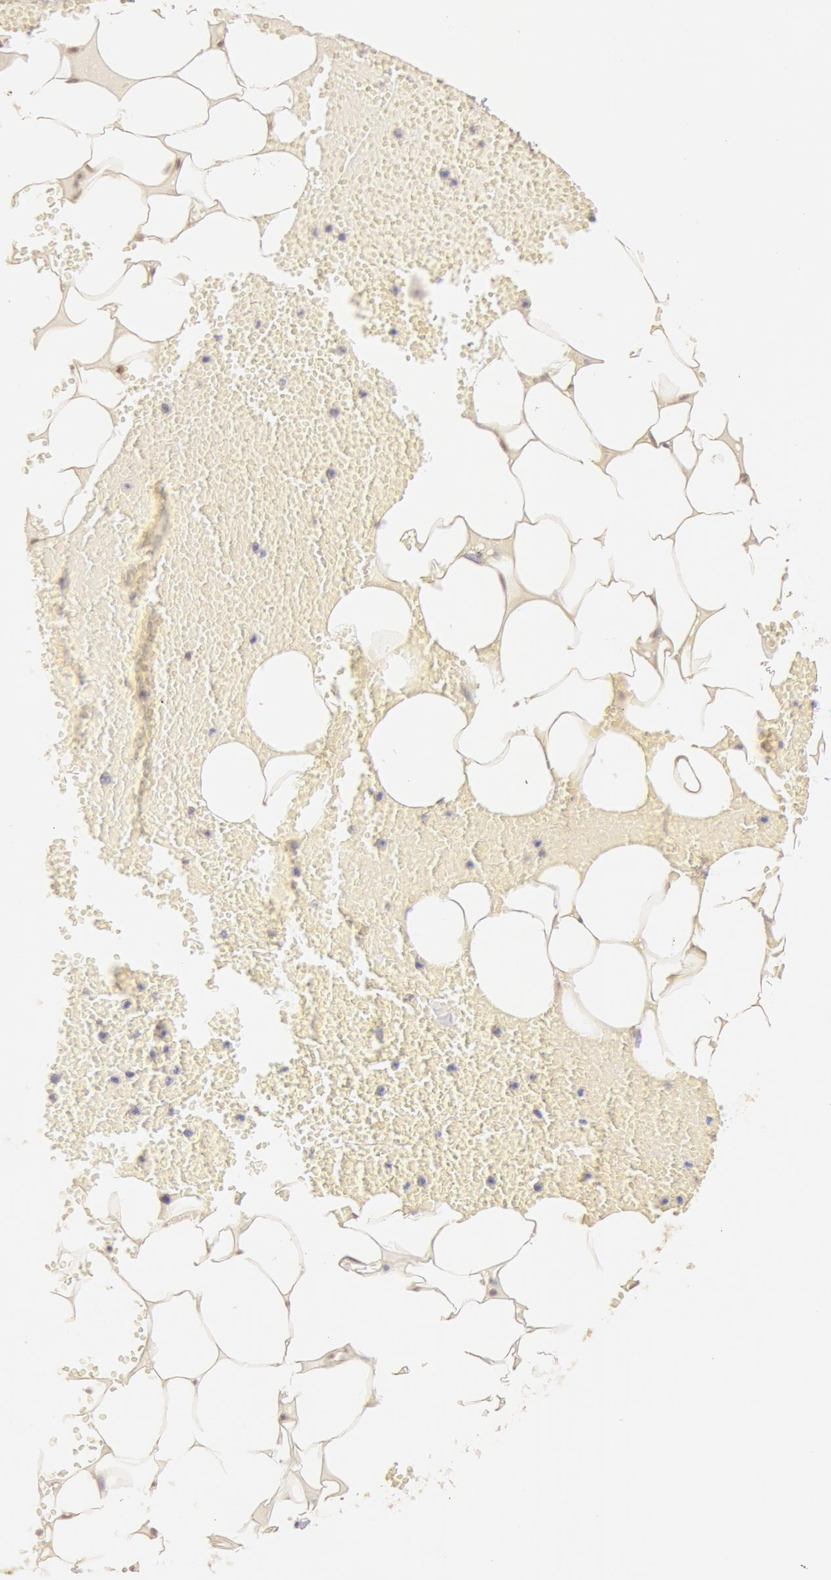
{"staining": {"intensity": "moderate", "quantity": ">75%", "location": "nuclear"}, "tissue": "adipose tissue", "cell_type": "Adipocytes", "image_type": "normal", "snomed": [{"axis": "morphology", "description": "Normal tissue, NOS"}, {"axis": "morphology", "description": "Inflammation, NOS"}, {"axis": "topography", "description": "Lymph node"}, {"axis": "topography", "description": "Peripheral nerve tissue"}], "caption": "About >75% of adipocytes in benign adipose tissue demonstrate moderate nuclear protein staining as visualized by brown immunohistochemical staining.", "gene": "SNRNP70", "patient": {"sex": "male", "age": 52}}